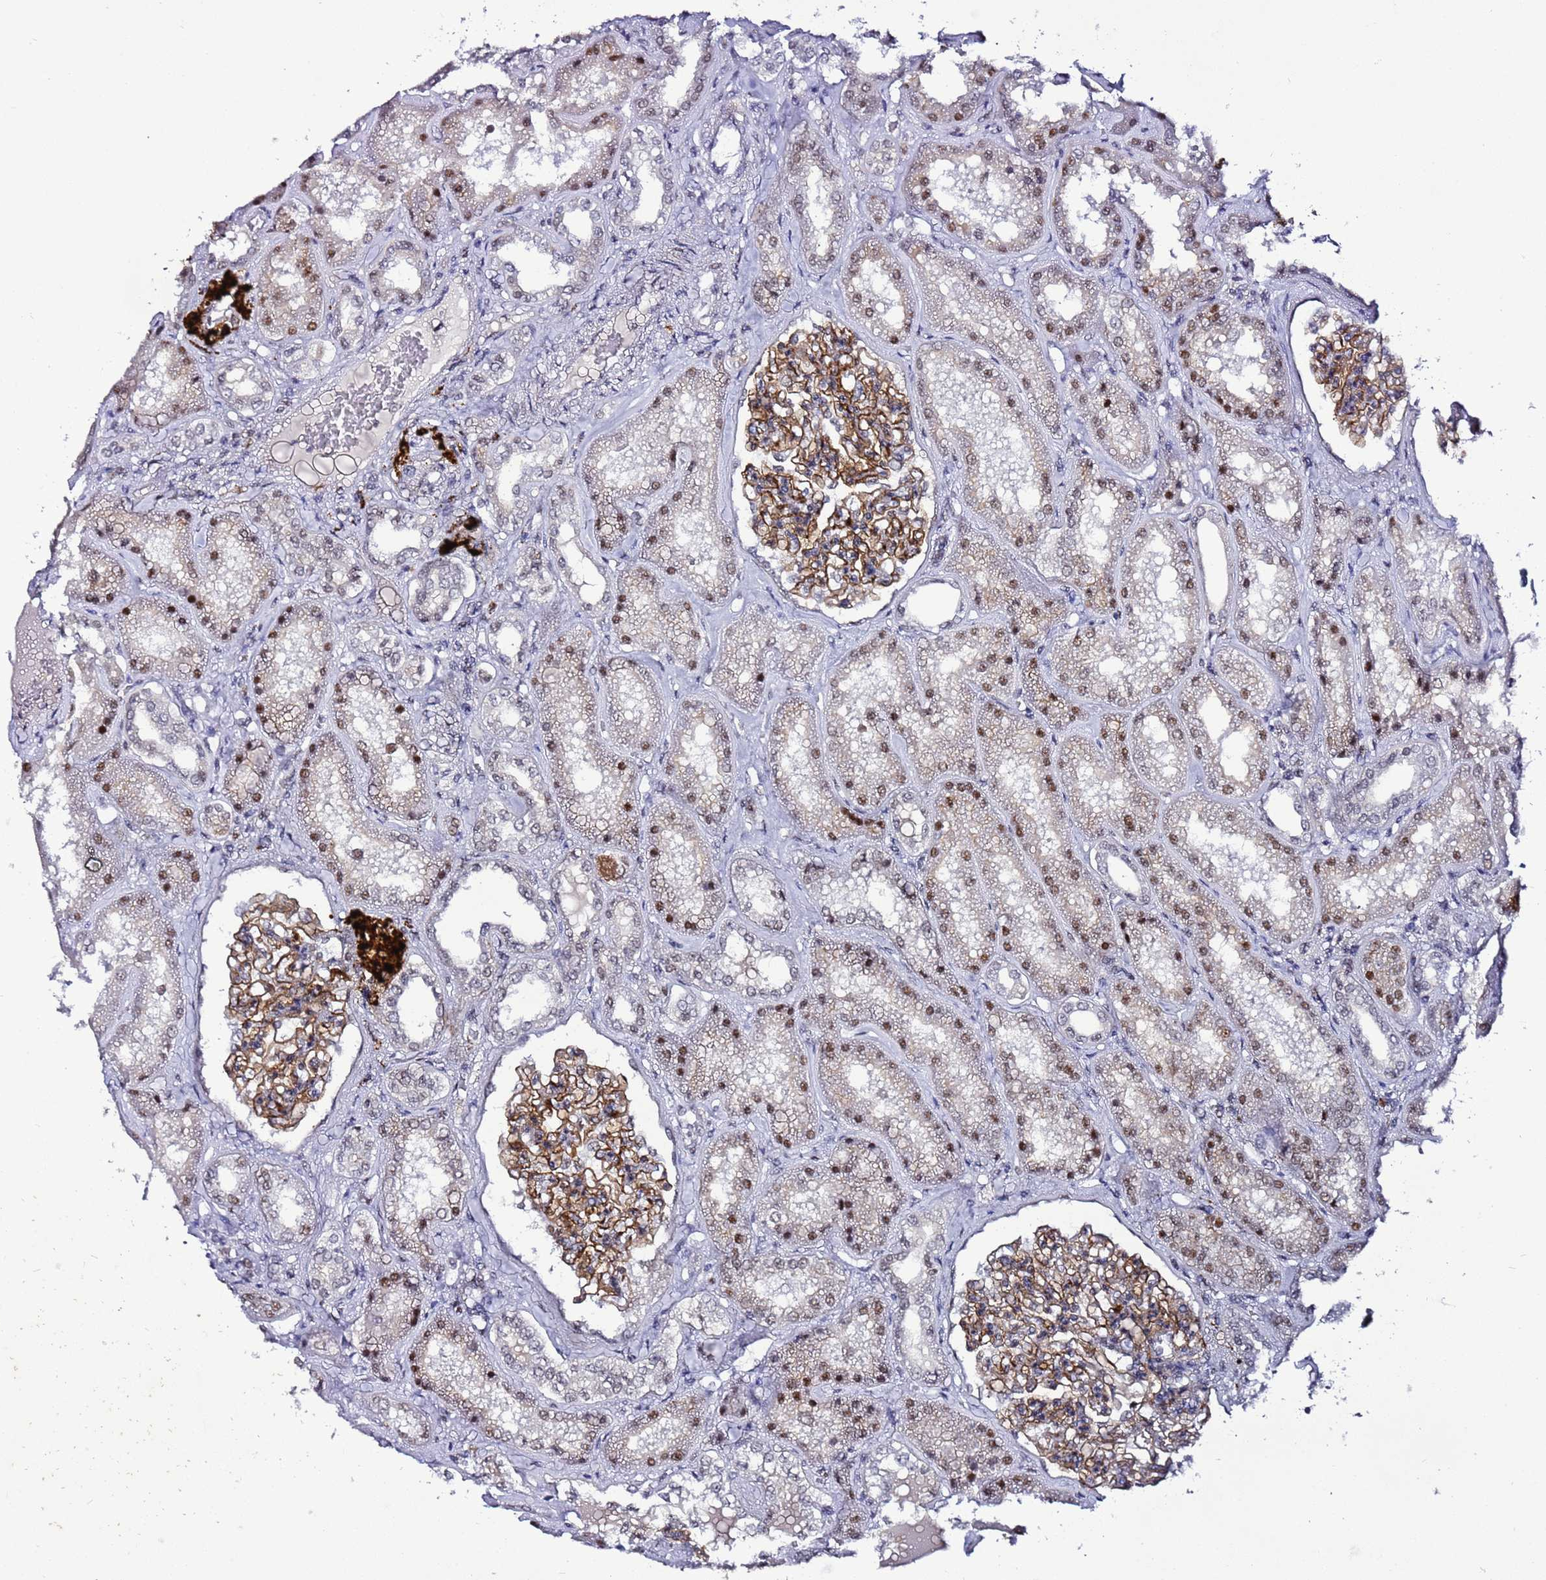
{"staining": {"intensity": "moderate", "quantity": ">75%", "location": "cytoplasmic/membranous"}, "tissue": "kidney", "cell_type": "Cells in glomeruli", "image_type": "normal", "snomed": [{"axis": "morphology", "description": "Normal tissue, NOS"}, {"axis": "topography", "description": "Kidney"}], "caption": "Protein expression analysis of unremarkable kidney demonstrates moderate cytoplasmic/membranous staining in approximately >75% of cells in glomeruli.", "gene": "PSMA7", "patient": {"sex": "female", "age": 56}}